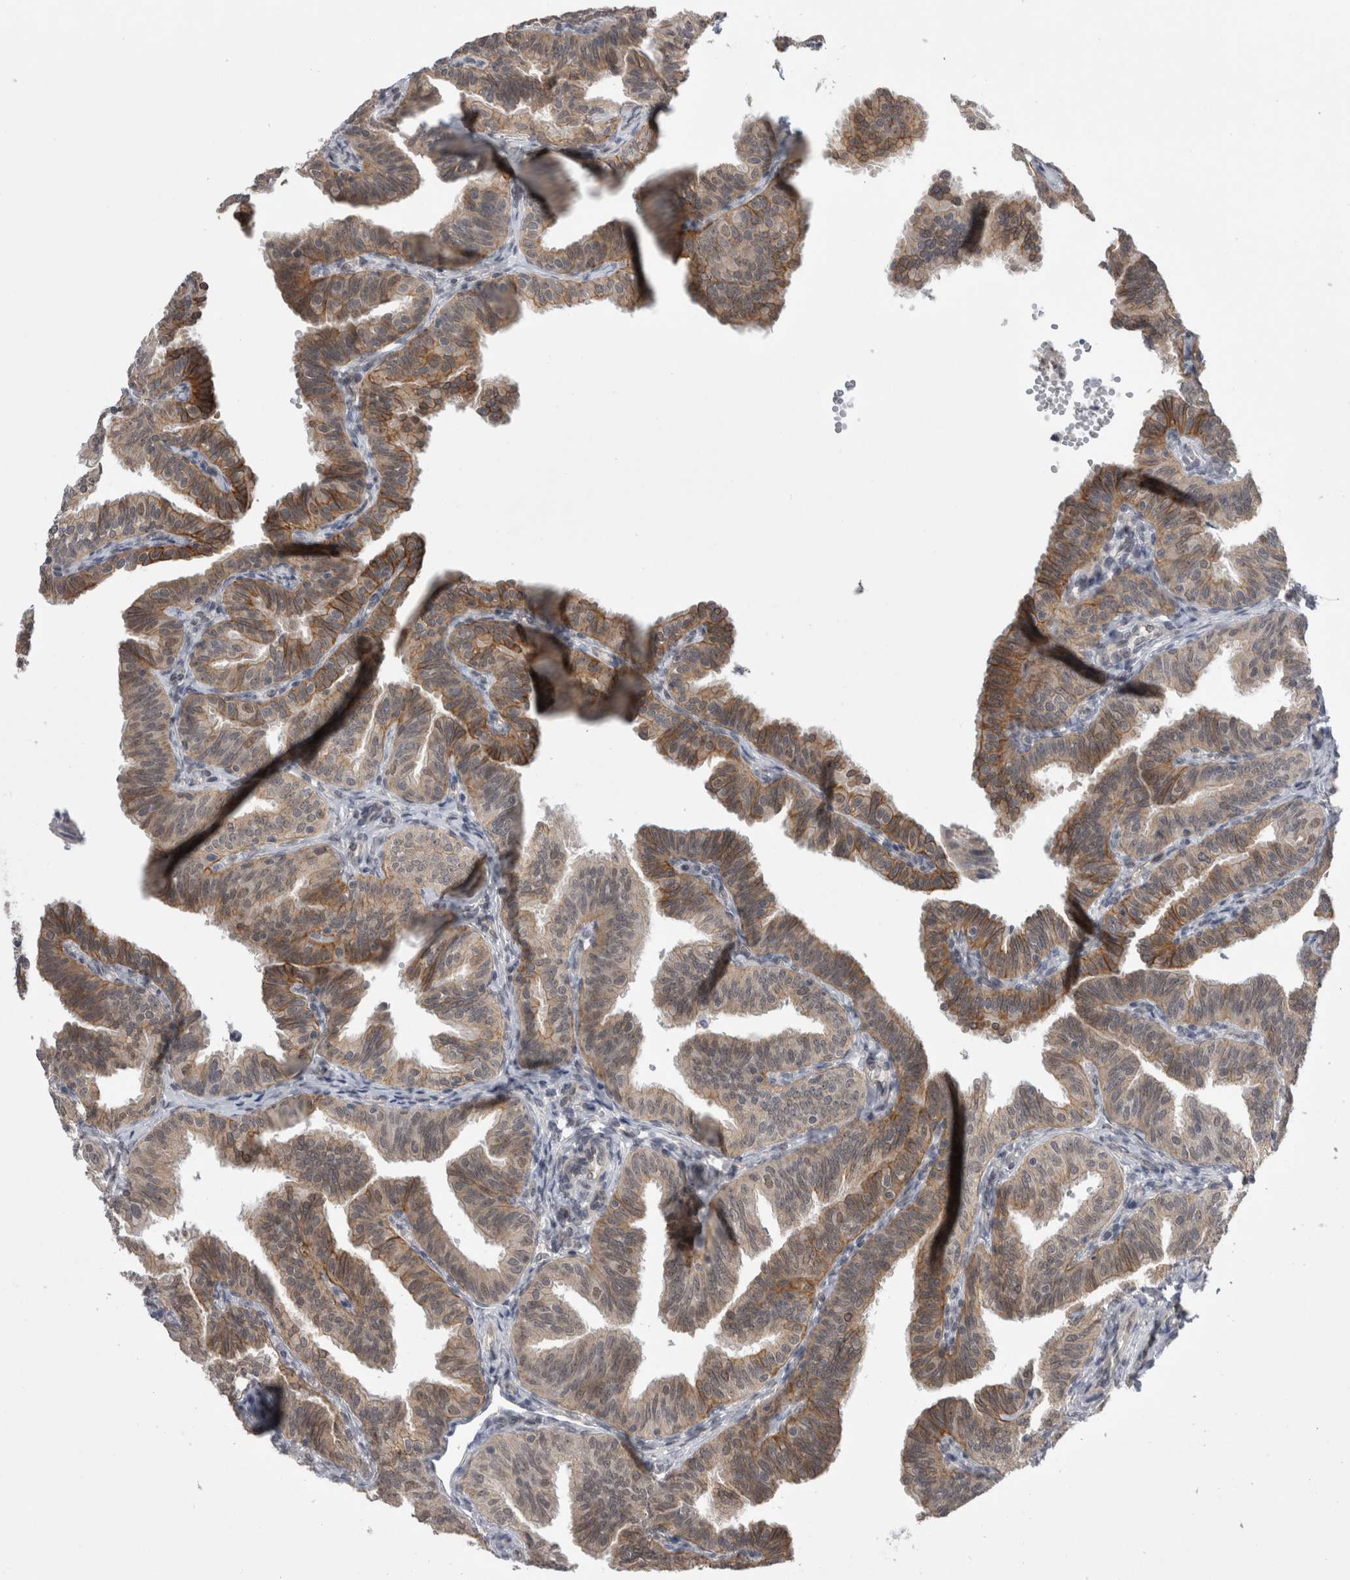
{"staining": {"intensity": "weak", "quantity": ">75%", "location": "cytoplasmic/membranous"}, "tissue": "fallopian tube", "cell_type": "Glandular cells", "image_type": "normal", "snomed": [{"axis": "morphology", "description": "Normal tissue, NOS"}, {"axis": "topography", "description": "Fallopian tube"}], "caption": "Weak cytoplasmic/membranous positivity for a protein is appreciated in approximately >75% of glandular cells of unremarkable fallopian tube using immunohistochemistry (IHC).", "gene": "ZNF341", "patient": {"sex": "female", "age": 35}}